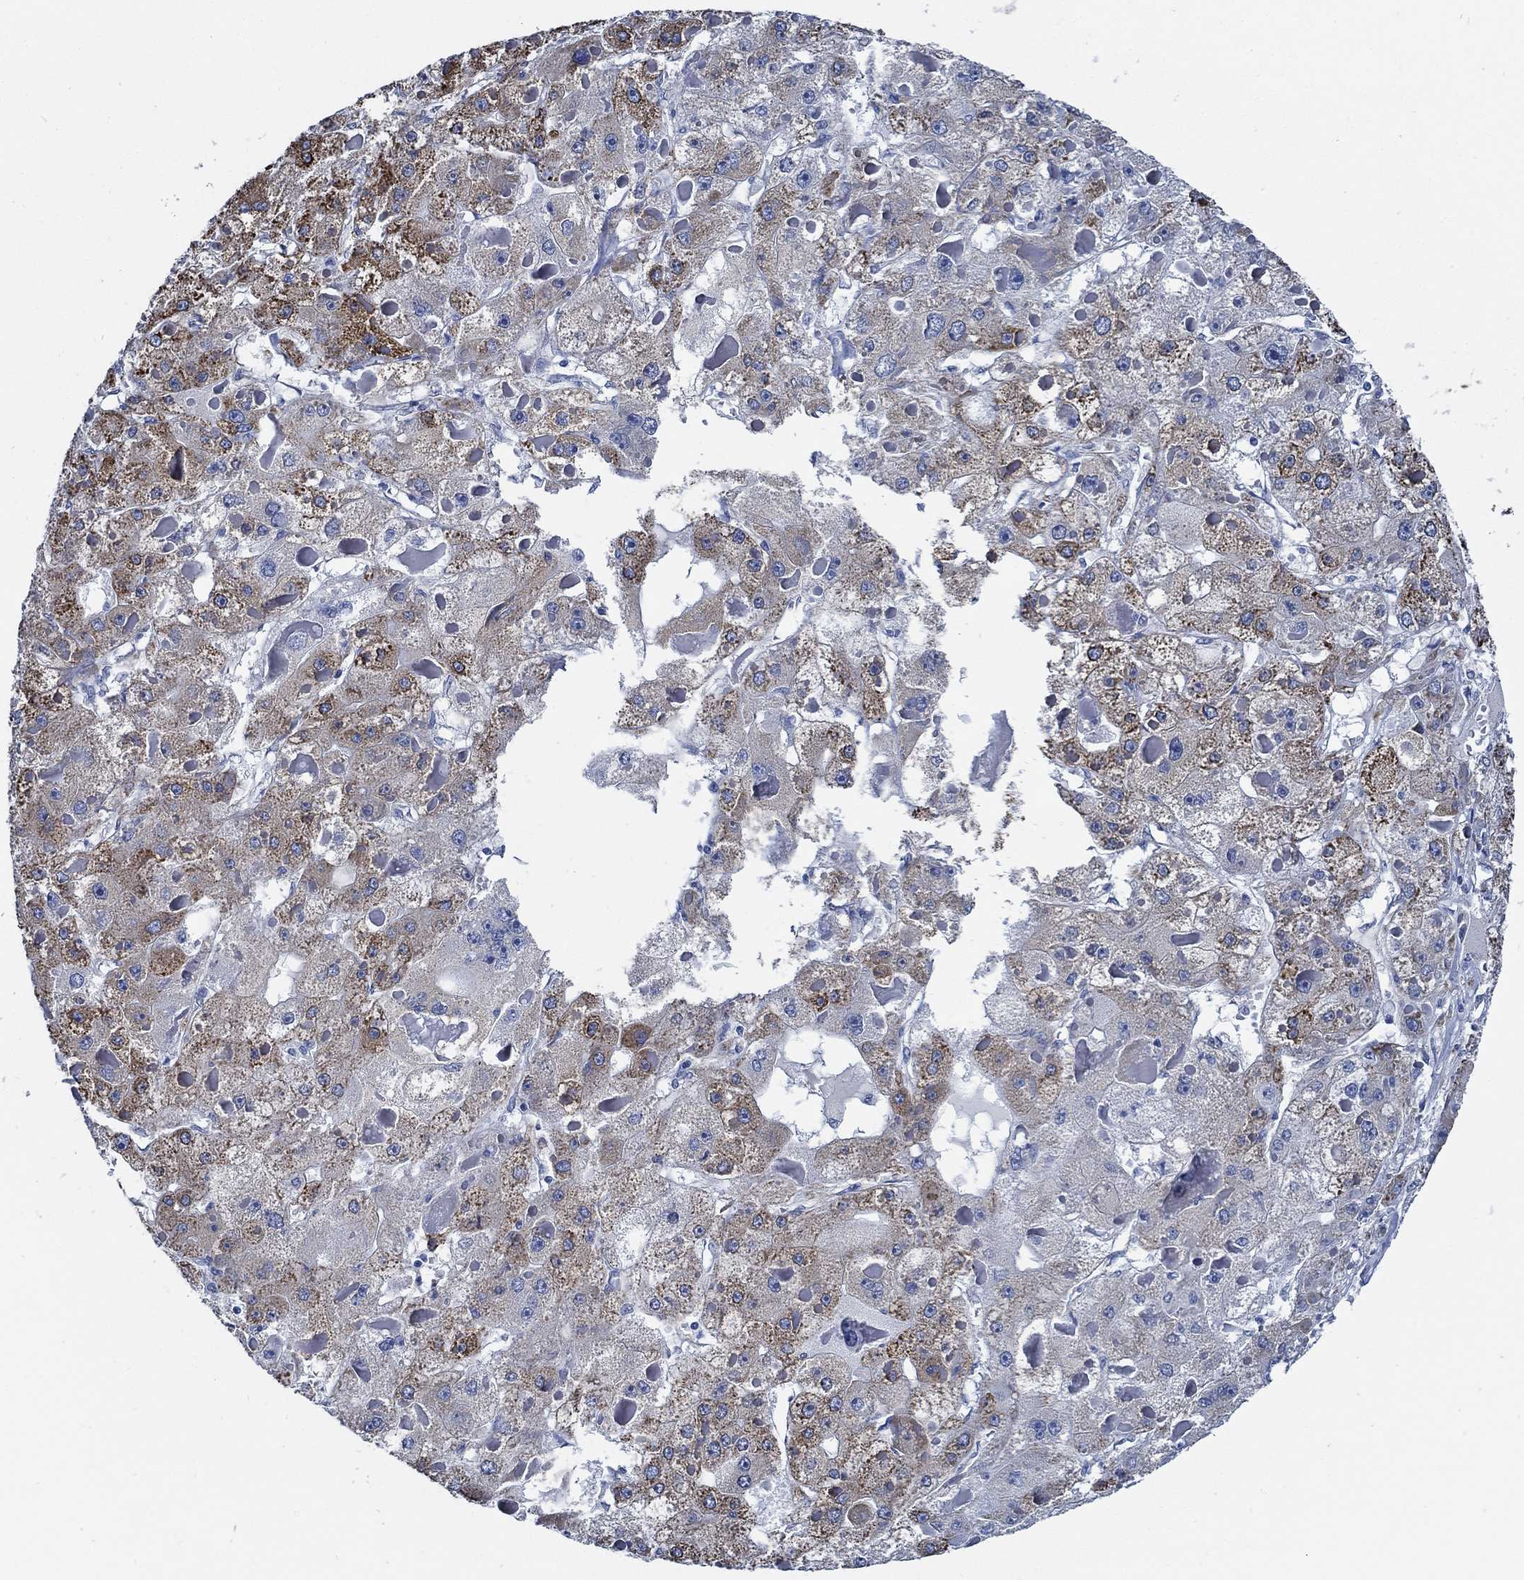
{"staining": {"intensity": "strong", "quantity": "<25%", "location": "cytoplasmic/membranous"}, "tissue": "liver cancer", "cell_type": "Tumor cells", "image_type": "cancer", "snomed": [{"axis": "morphology", "description": "Carcinoma, Hepatocellular, NOS"}, {"axis": "topography", "description": "Liver"}], "caption": "Tumor cells demonstrate medium levels of strong cytoplasmic/membranous expression in about <25% of cells in human liver hepatocellular carcinoma. (brown staining indicates protein expression, while blue staining denotes nuclei).", "gene": "HECW2", "patient": {"sex": "female", "age": 73}}